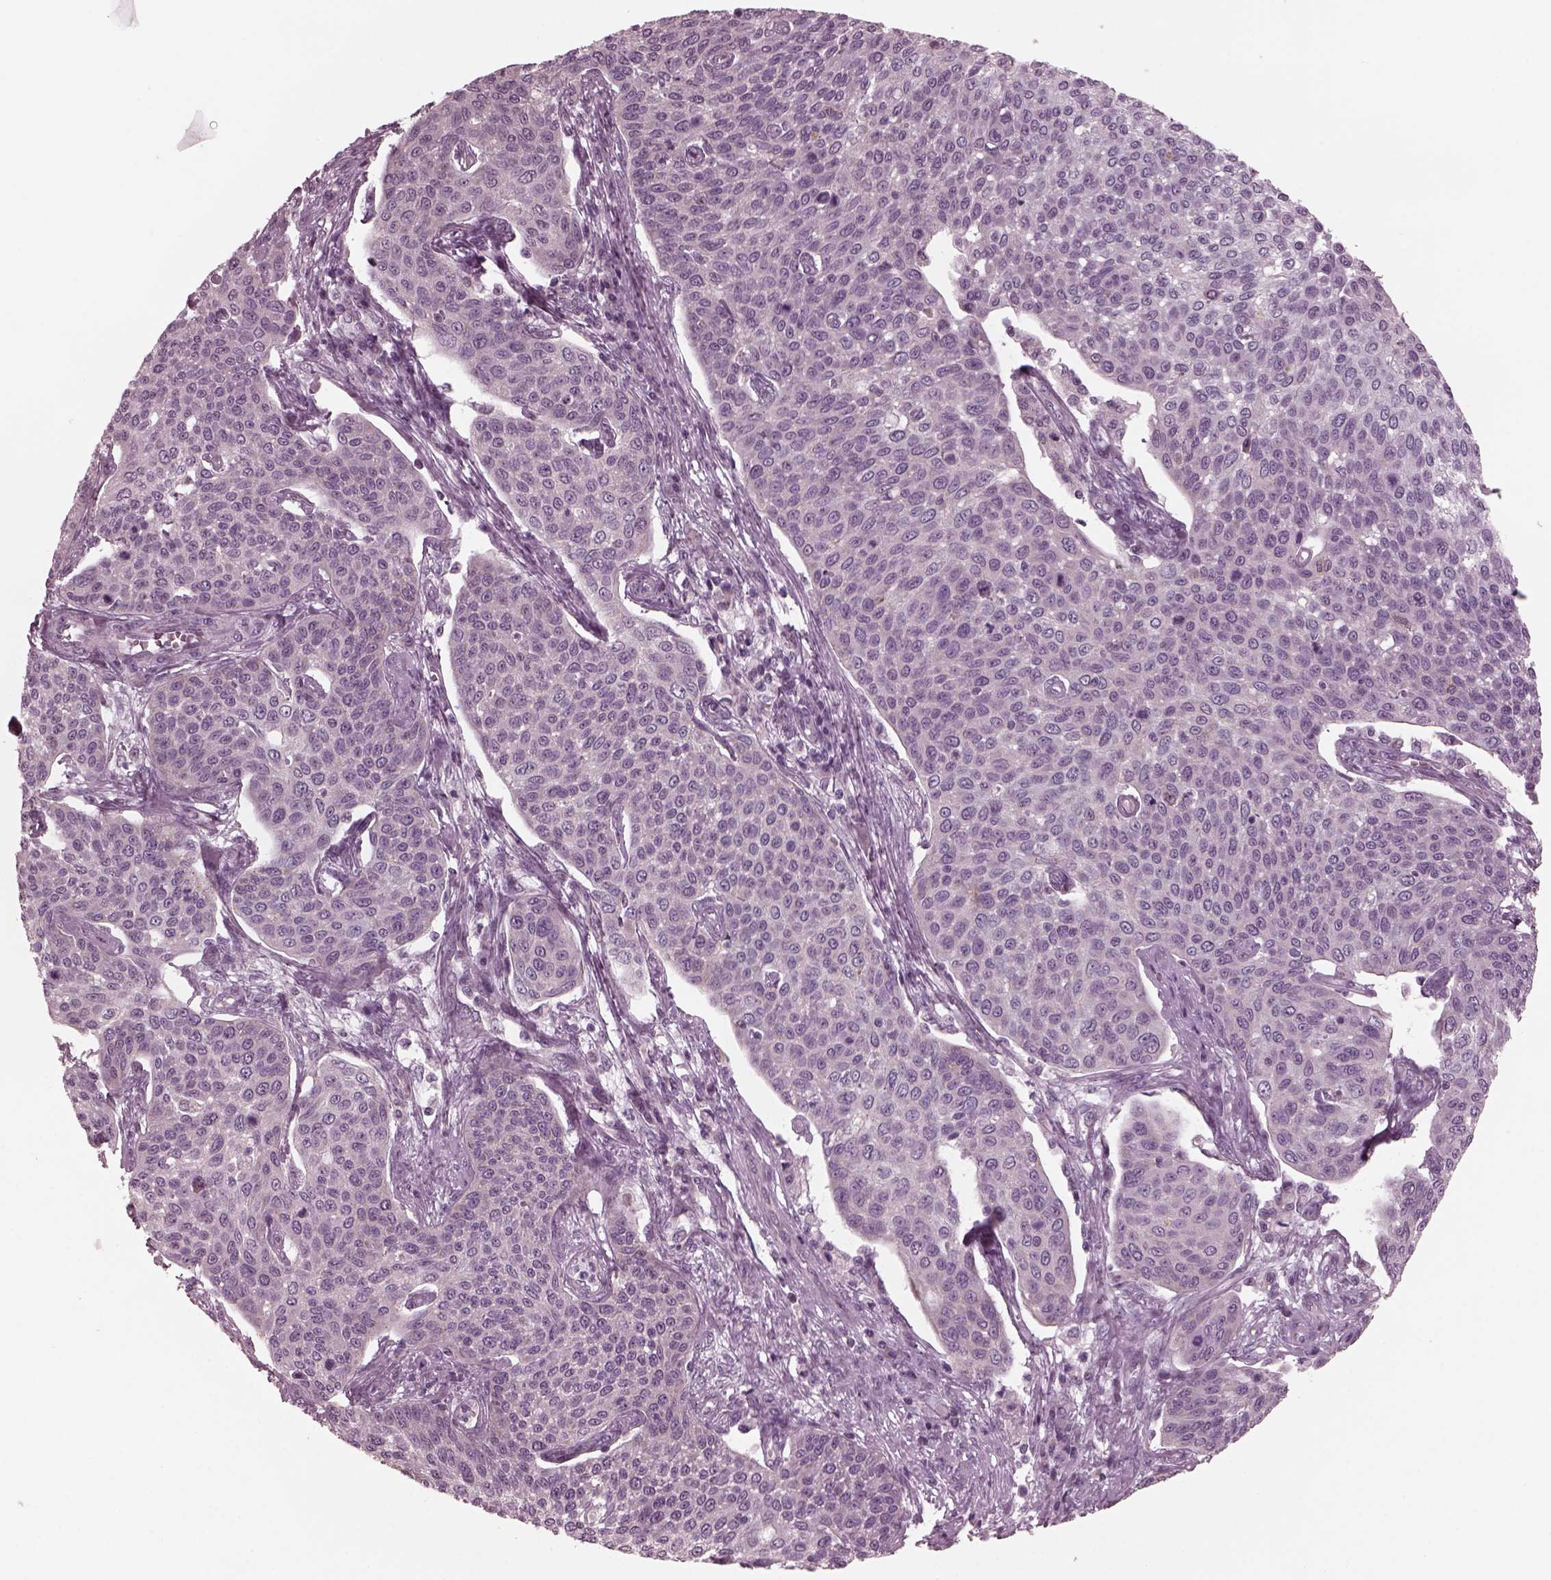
{"staining": {"intensity": "negative", "quantity": "none", "location": "none"}, "tissue": "cervical cancer", "cell_type": "Tumor cells", "image_type": "cancer", "snomed": [{"axis": "morphology", "description": "Squamous cell carcinoma, NOS"}, {"axis": "topography", "description": "Cervix"}], "caption": "A histopathology image of human cervical squamous cell carcinoma is negative for staining in tumor cells.", "gene": "CELSR3", "patient": {"sex": "female", "age": 34}}